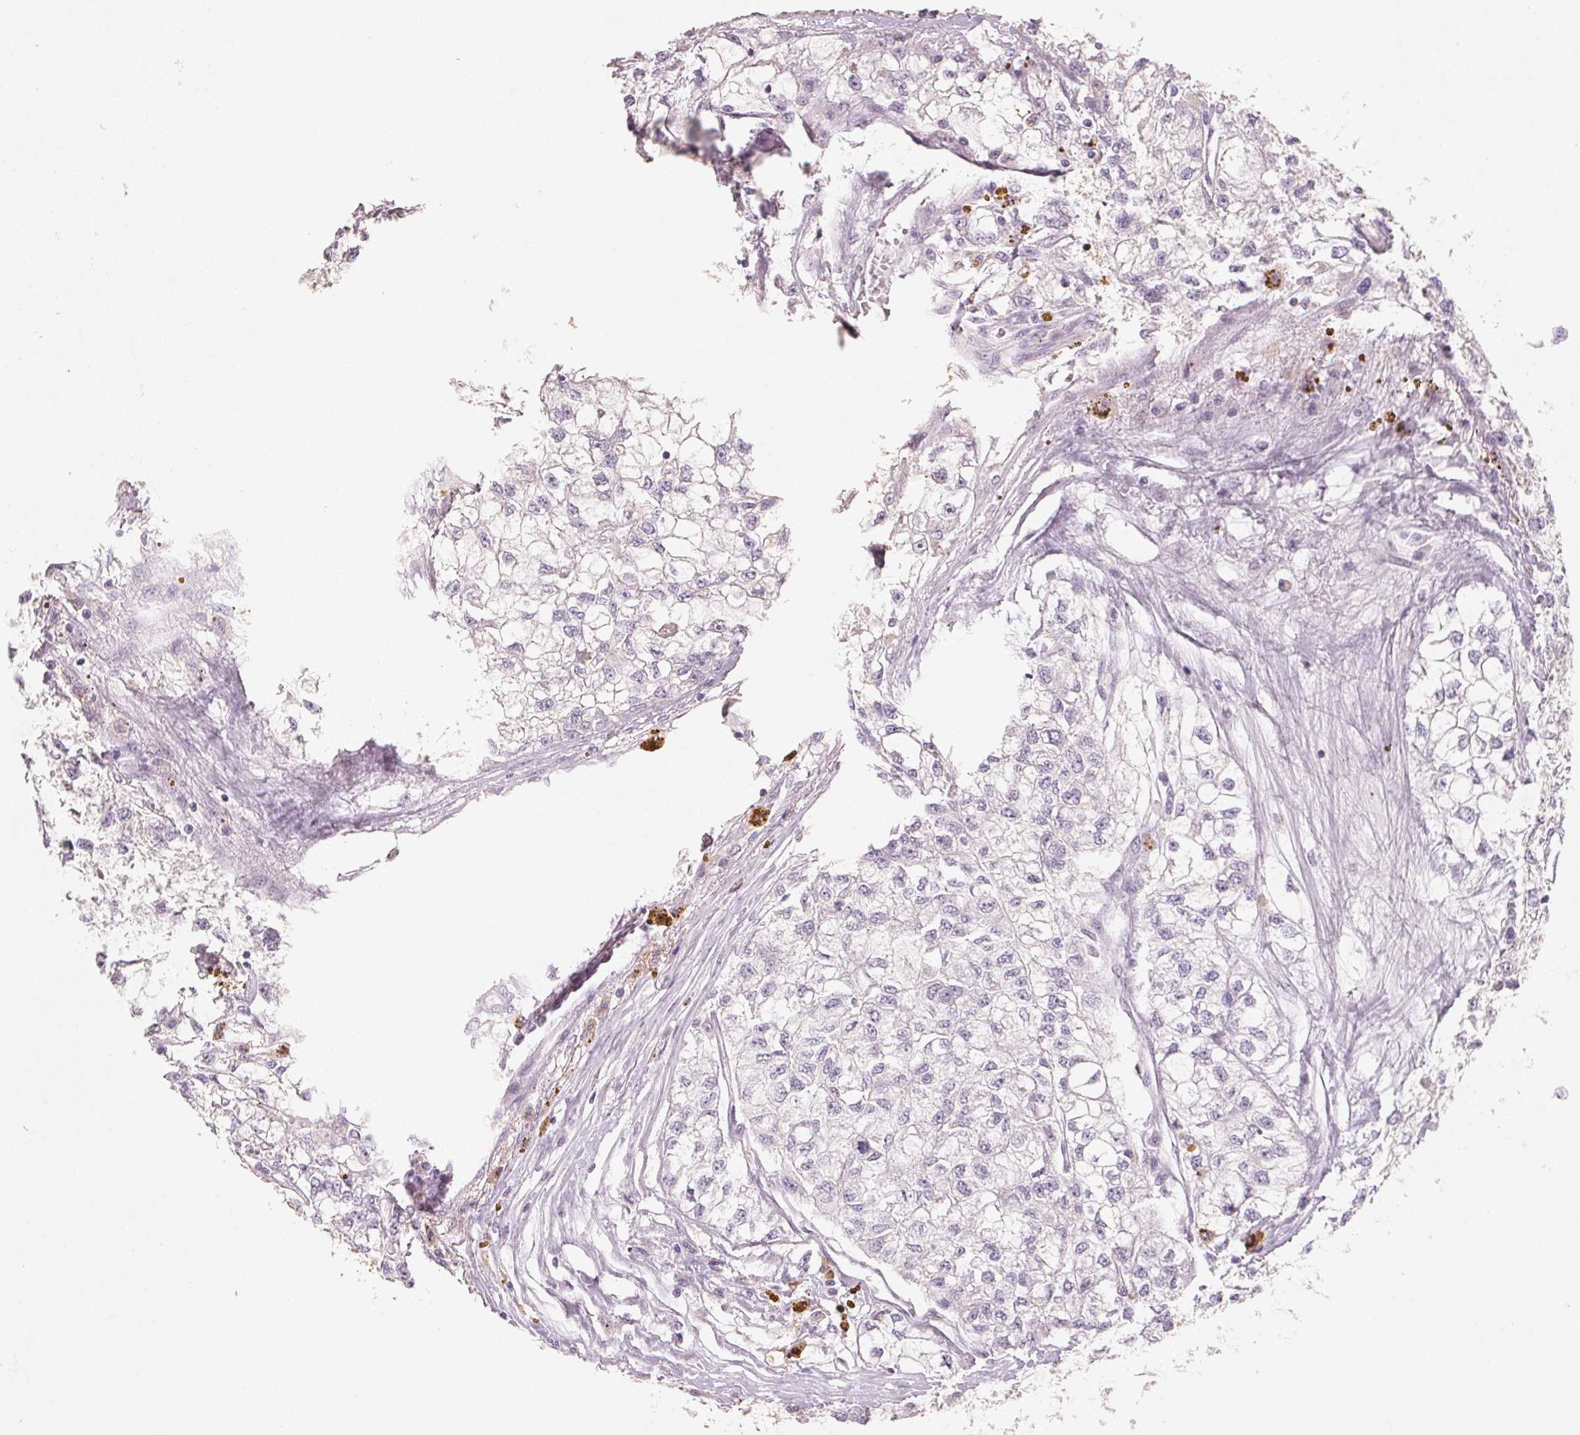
{"staining": {"intensity": "negative", "quantity": "none", "location": "none"}, "tissue": "renal cancer", "cell_type": "Tumor cells", "image_type": "cancer", "snomed": [{"axis": "morphology", "description": "Adenocarcinoma, NOS"}, {"axis": "topography", "description": "Kidney"}], "caption": "This is a image of immunohistochemistry staining of renal cancer, which shows no expression in tumor cells. The staining was performed using DAB (3,3'-diaminobenzidine) to visualize the protein expression in brown, while the nuclei were stained in blue with hematoxylin (Magnification: 20x).", "gene": "CXCL5", "patient": {"sex": "male", "age": 56}}